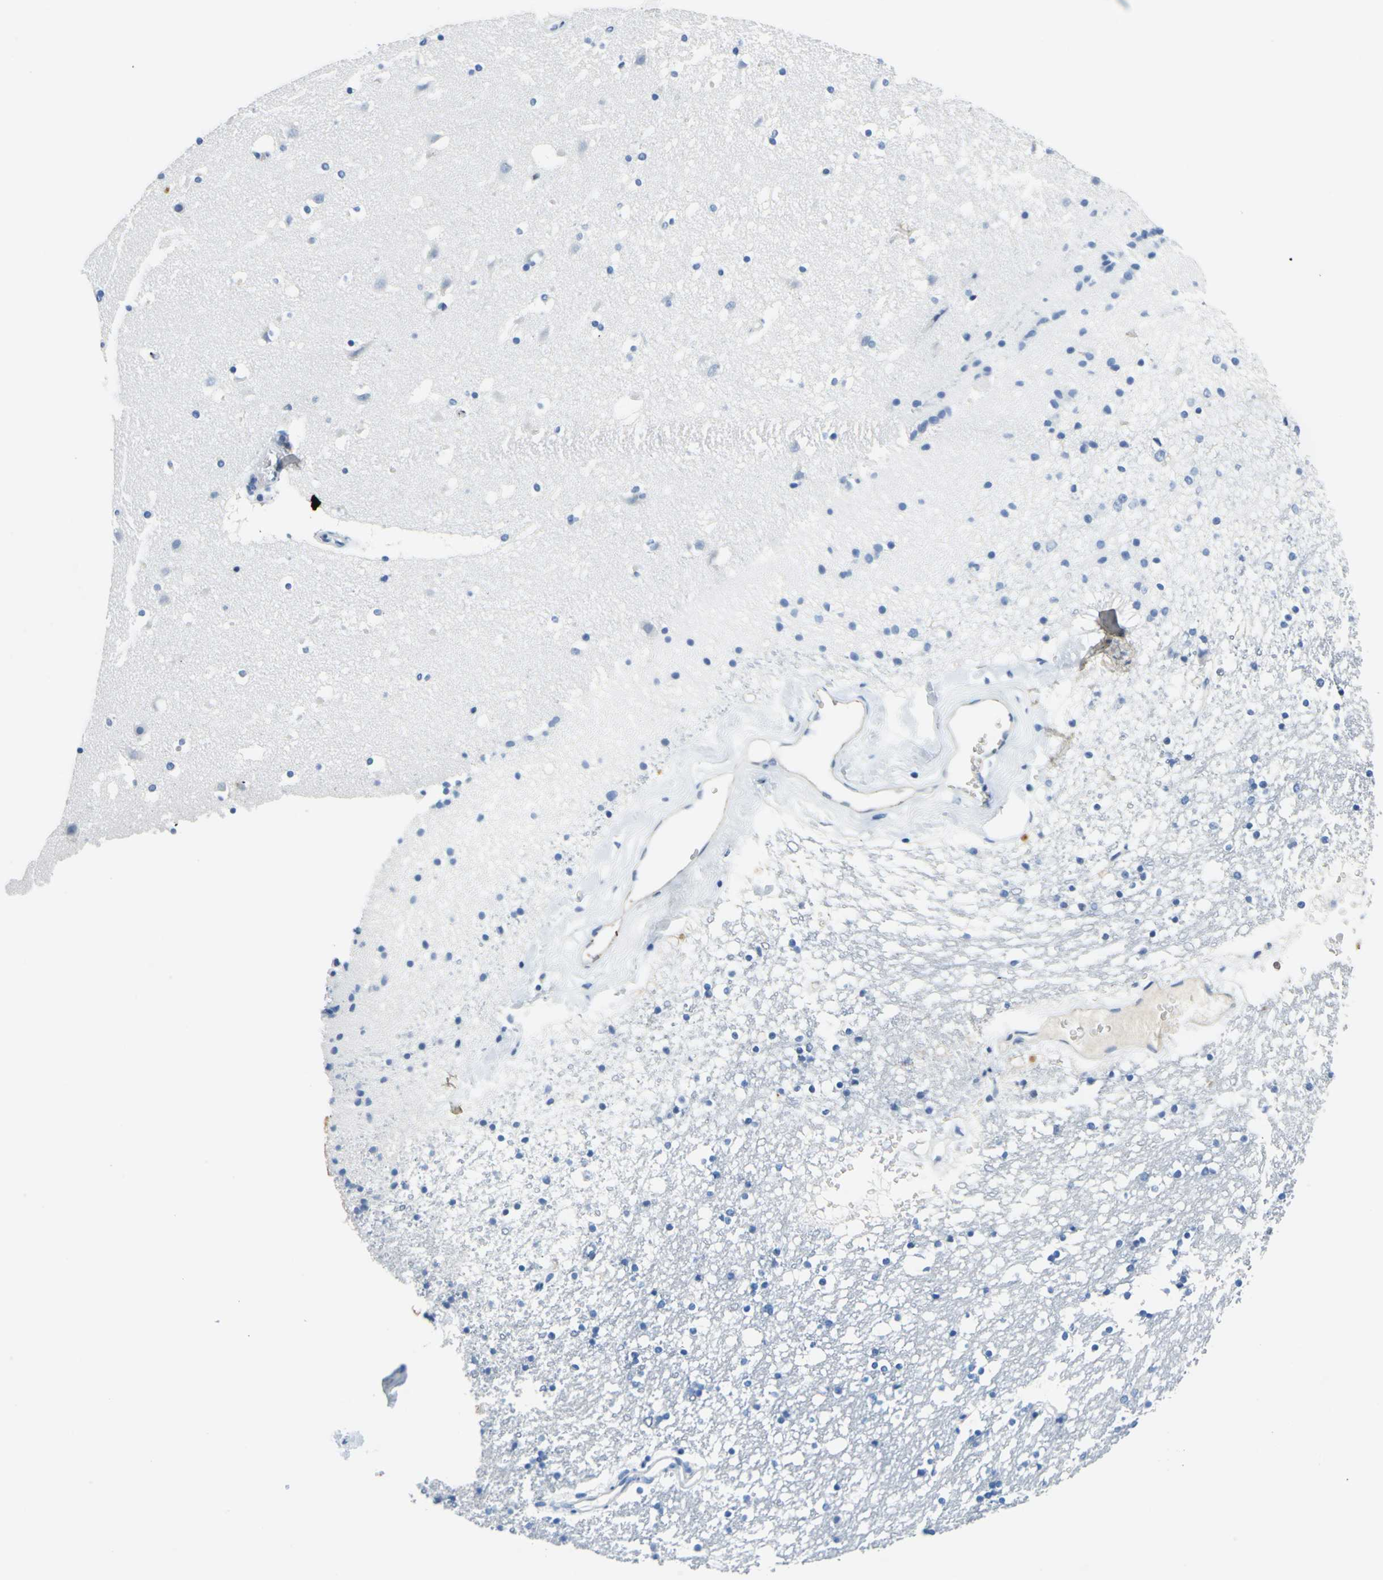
{"staining": {"intensity": "negative", "quantity": "none", "location": "none"}, "tissue": "caudate", "cell_type": "Glial cells", "image_type": "normal", "snomed": [{"axis": "morphology", "description": "Normal tissue, NOS"}, {"axis": "topography", "description": "Lateral ventricle wall"}], "caption": "Unremarkable caudate was stained to show a protein in brown. There is no significant staining in glial cells. (DAB immunohistochemistry (IHC) with hematoxylin counter stain).", "gene": "ALB", "patient": {"sex": "male", "age": 45}}